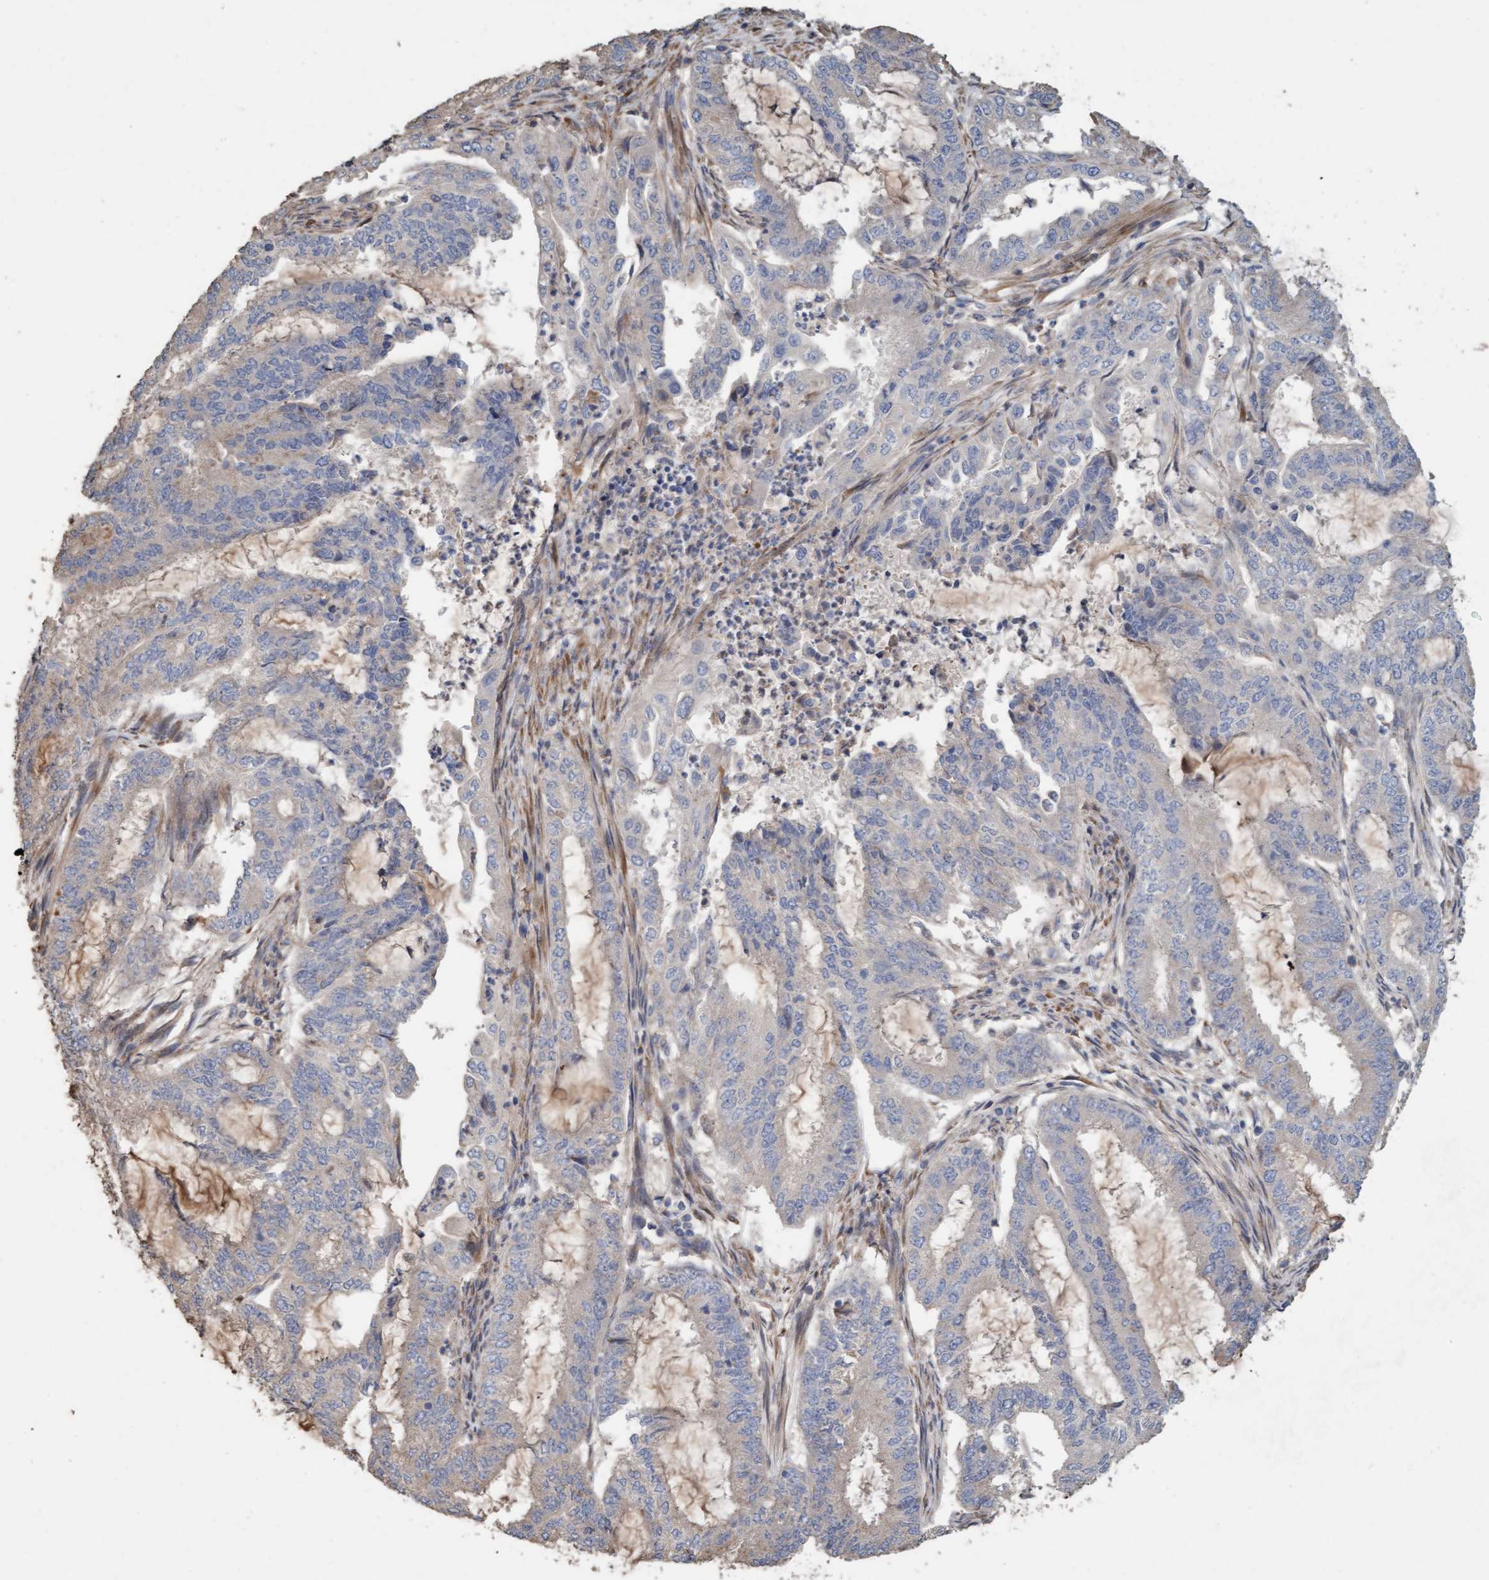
{"staining": {"intensity": "negative", "quantity": "none", "location": "none"}, "tissue": "endometrial cancer", "cell_type": "Tumor cells", "image_type": "cancer", "snomed": [{"axis": "morphology", "description": "Adenocarcinoma, NOS"}, {"axis": "topography", "description": "Endometrium"}], "caption": "Endometrial adenocarcinoma was stained to show a protein in brown. There is no significant positivity in tumor cells.", "gene": "LONRF1", "patient": {"sex": "female", "age": 51}}